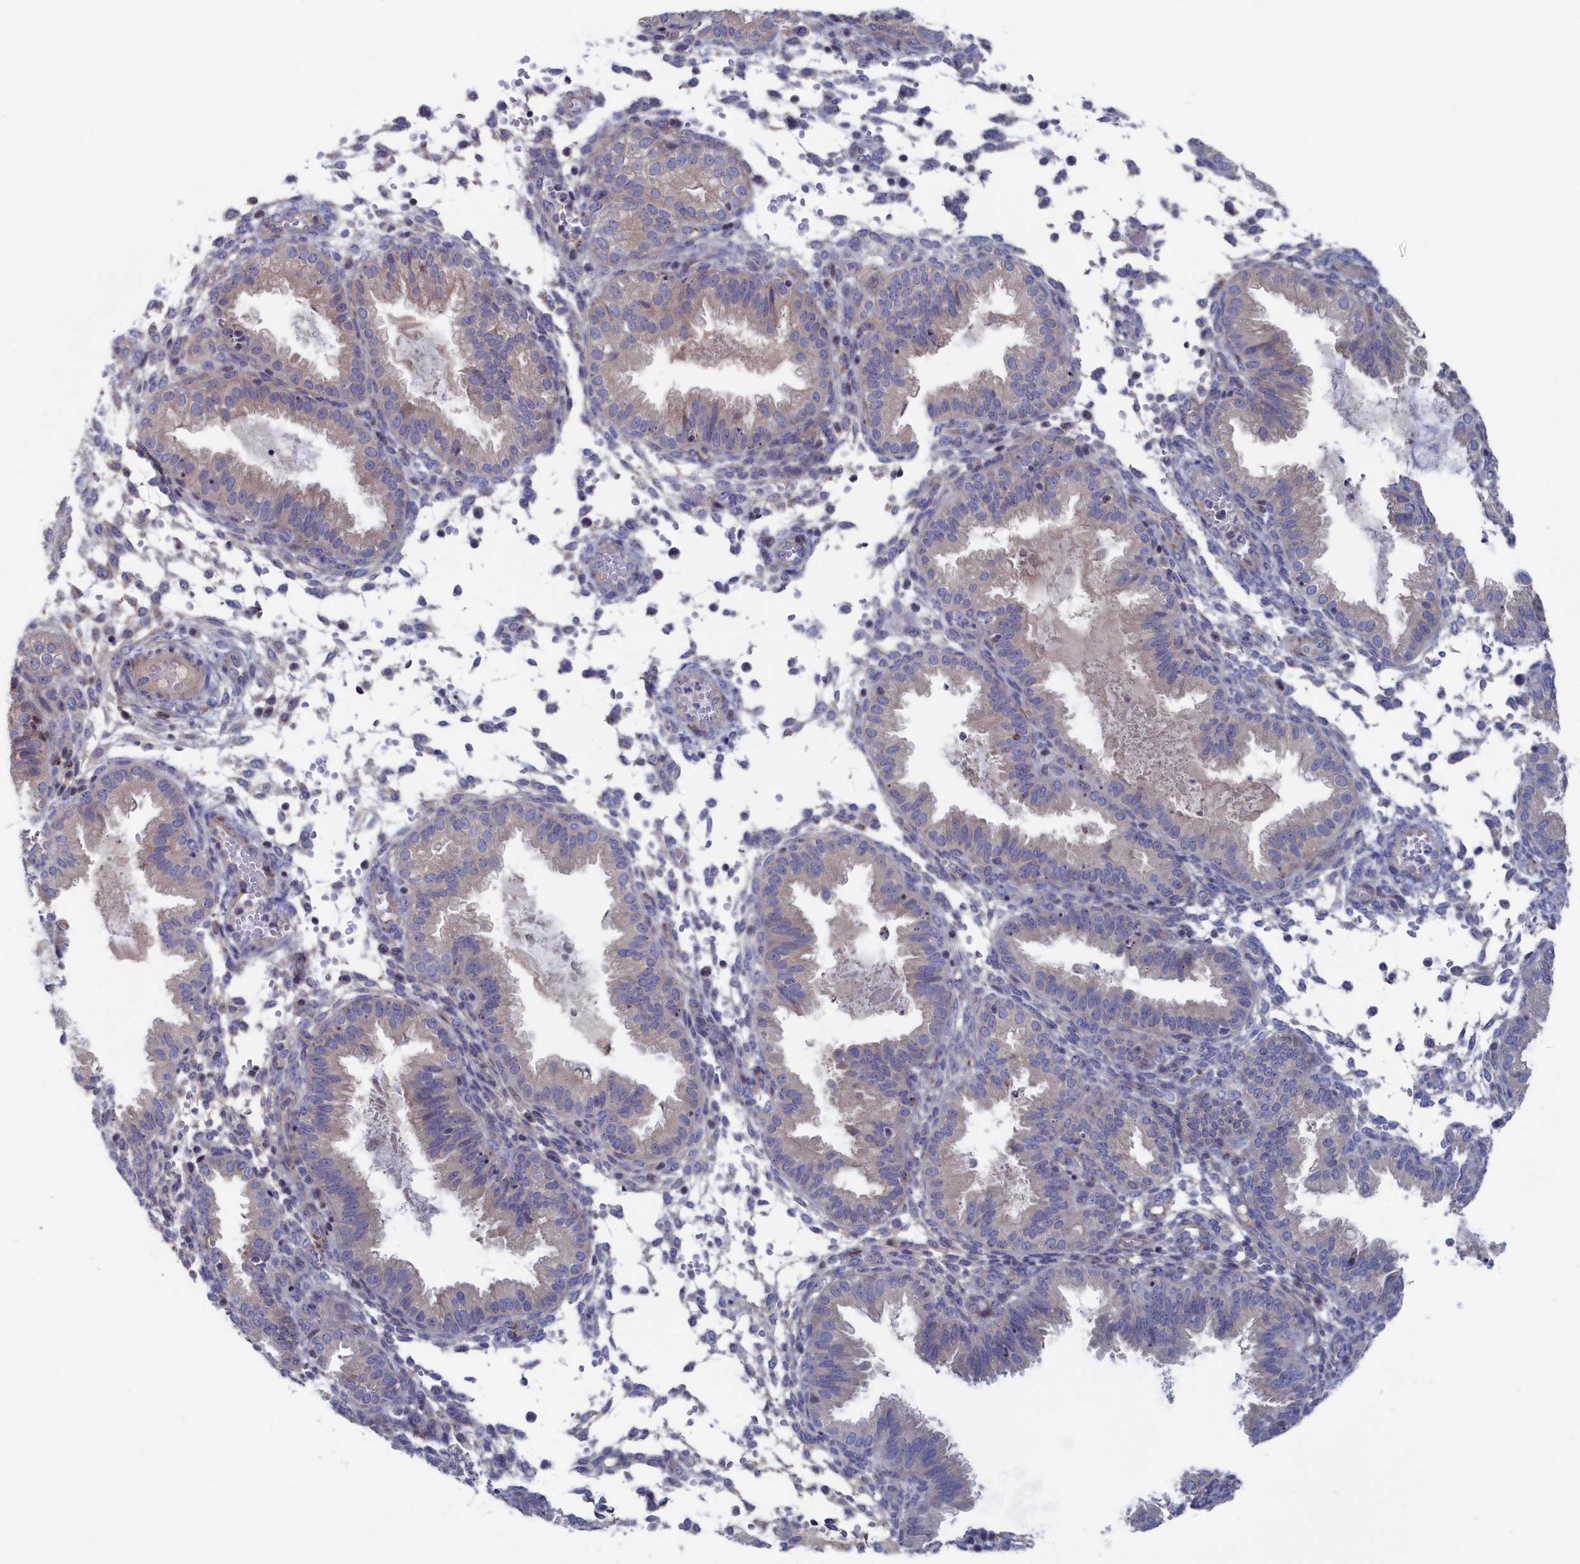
{"staining": {"intensity": "weak", "quantity": "<25%", "location": "cytoplasmic/membranous"}, "tissue": "endometrium", "cell_type": "Cells in endometrial stroma", "image_type": "normal", "snomed": [{"axis": "morphology", "description": "Normal tissue, NOS"}, {"axis": "topography", "description": "Endometrium"}], "caption": "Immunohistochemical staining of unremarkable human endometrium exhibits no significant staining in cells in endometrial stroma. (DAB (3,3'-diaminobenzidine) immunohistochemistry (IHC), high magnification).", "gene": "CEND1", "patient": {"sex": "female", "age": 33}}